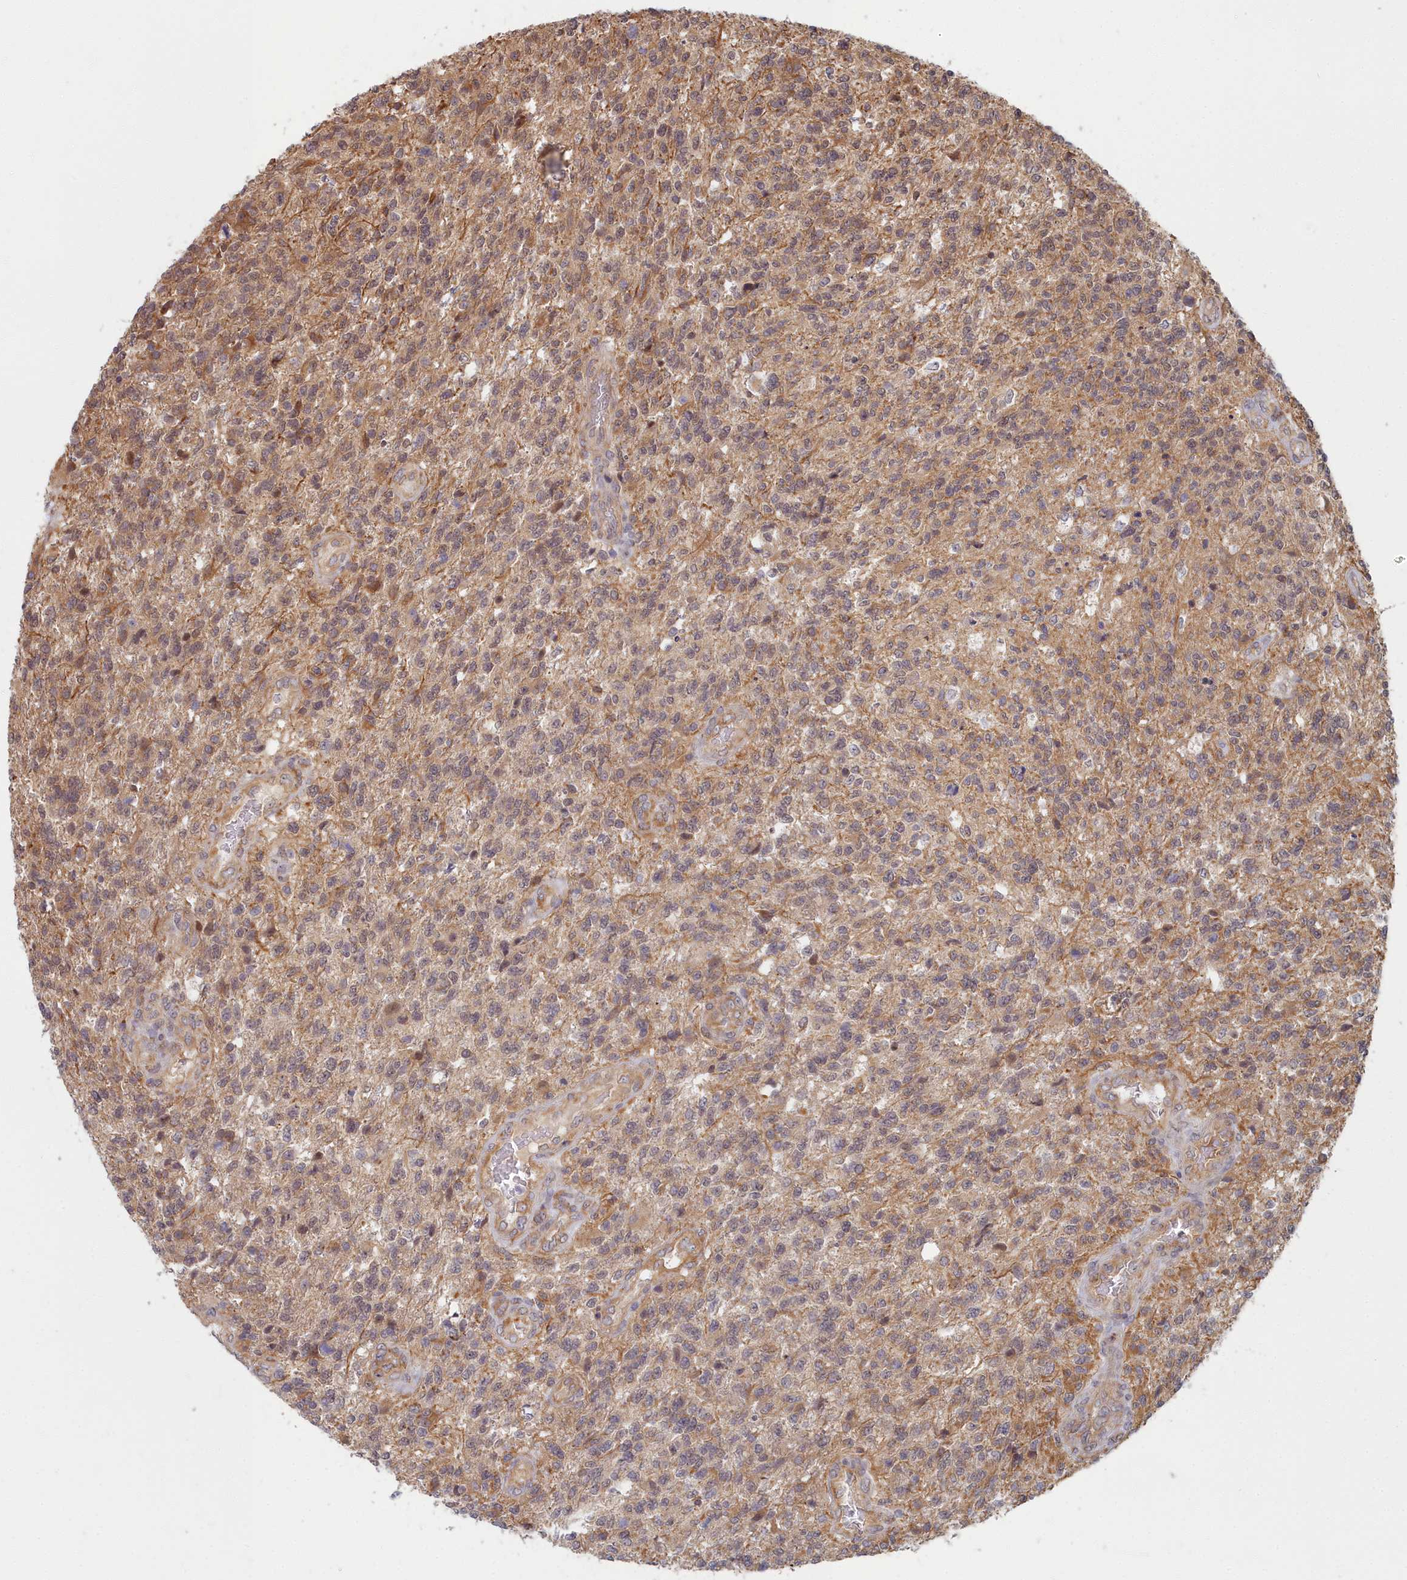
{"staining": {"intensity": "moderate", "quantity": "<25%", "location": "cytoplasmic/membranous"}, "tissue": "glioma", "cell_type": "Tumor cells", "image_type": "cancer", "snomed": [{"axis": "morphology", "description": "Glioma, malignant, High grade"}, {"axis": "topography", "description": "Brain"}], "caption": "Immunohistochemical staining of glioma demonstrates low levels of moderate cytoplasmic/membranous positivity in approximately <25% of tumor cells.", "gene": "MAK16", "patient": {"sex": "male", "age": 56}}